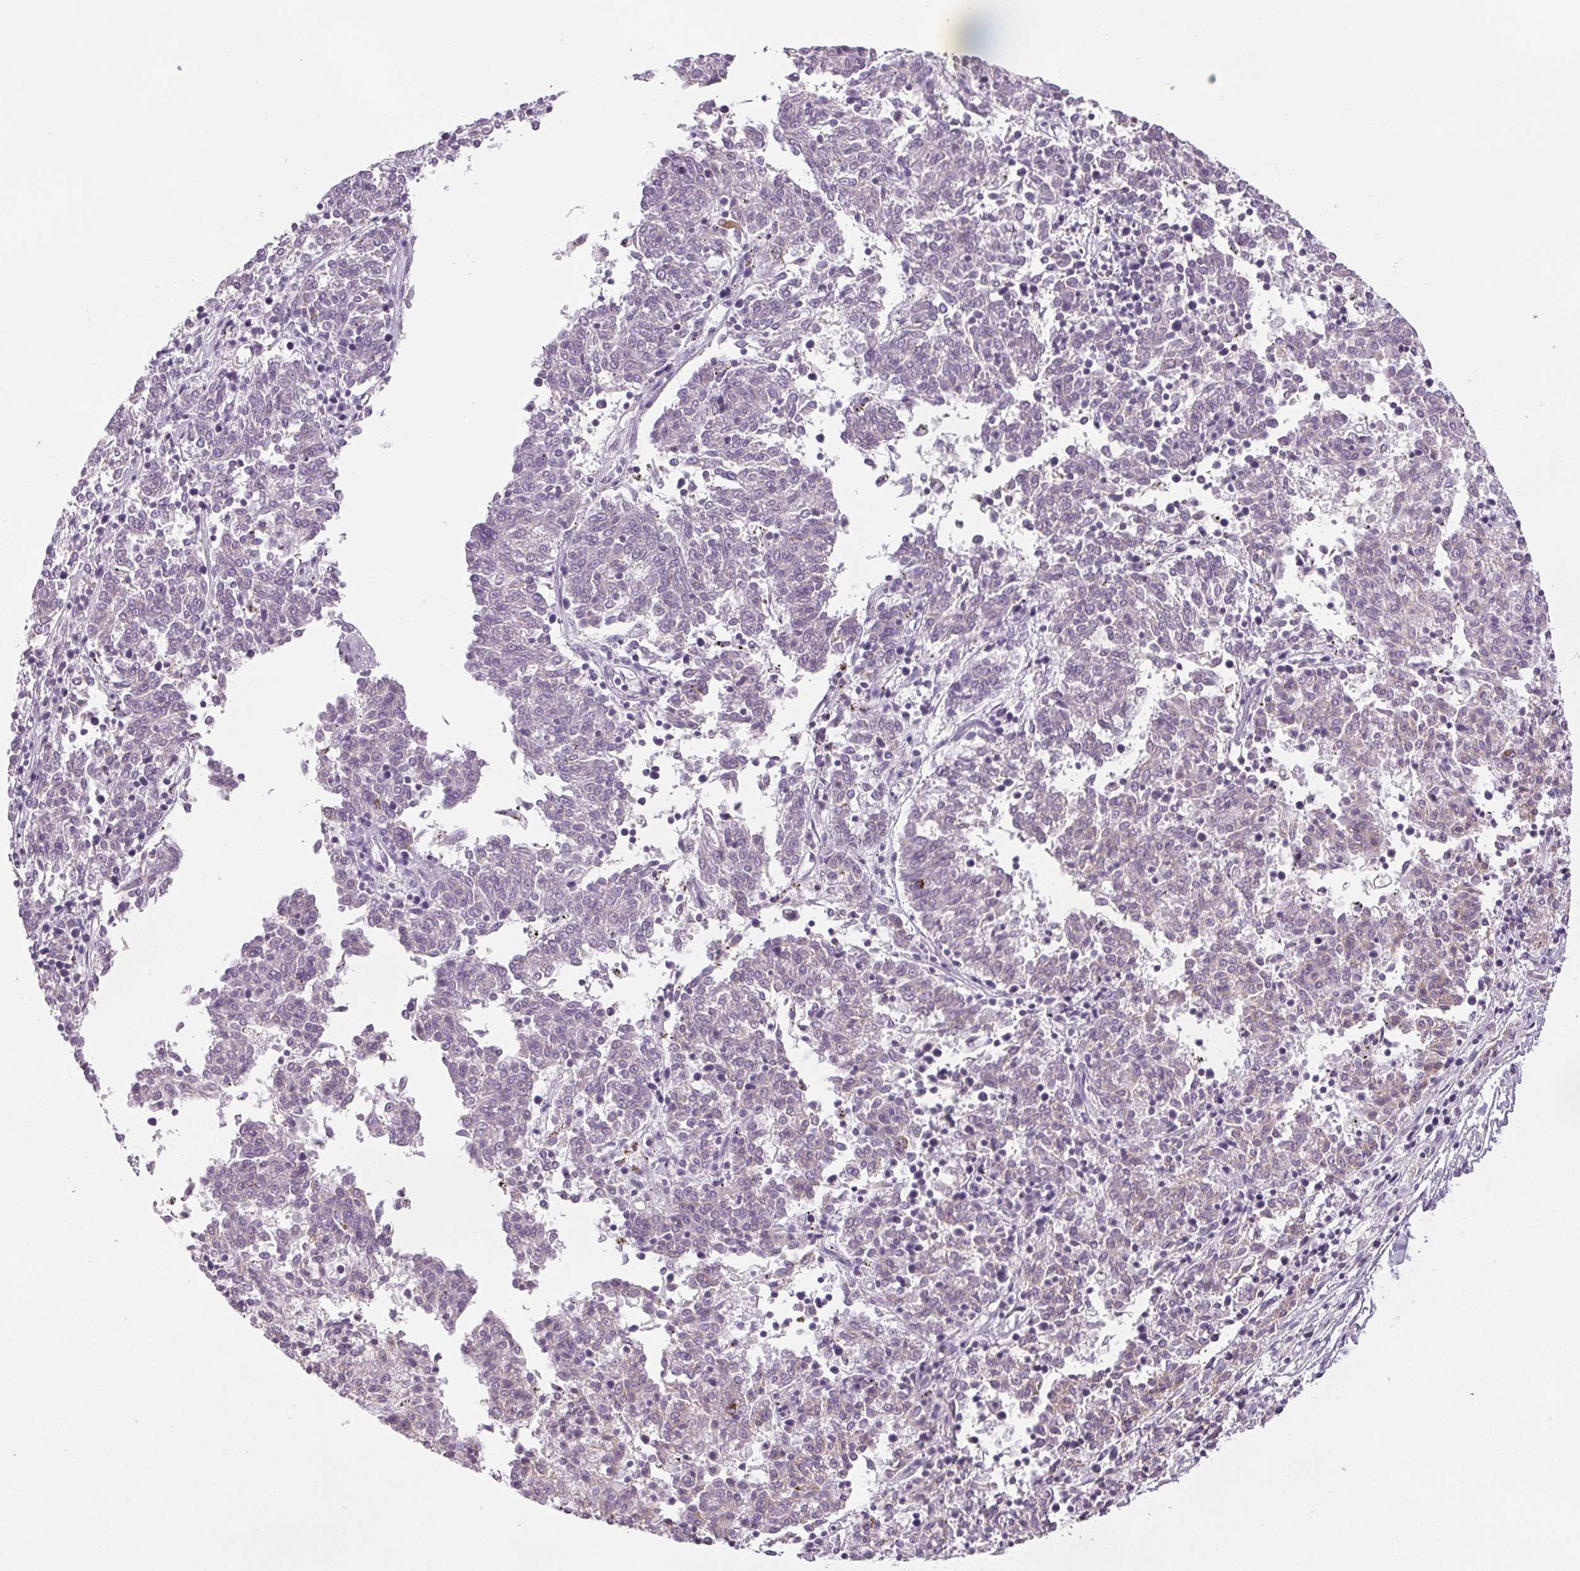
{"staining": {"intensity": "negative", "quantity": "none", "location": "none"}, "tissue": "melanoma", "cell_type": "Tumor cells", "image_type": "cancer", "snomed": [{"axis": "morphology", "description": "Malignant melanoma, NOS"}, {"axis": "topography", "description": "Skin"}], "caption": "Protein analysis of malignant melanoma demonstrates no significant expression in tumor cells.", "gene": "COL7A1", "patient": {"sex": "female", "age": 72}}